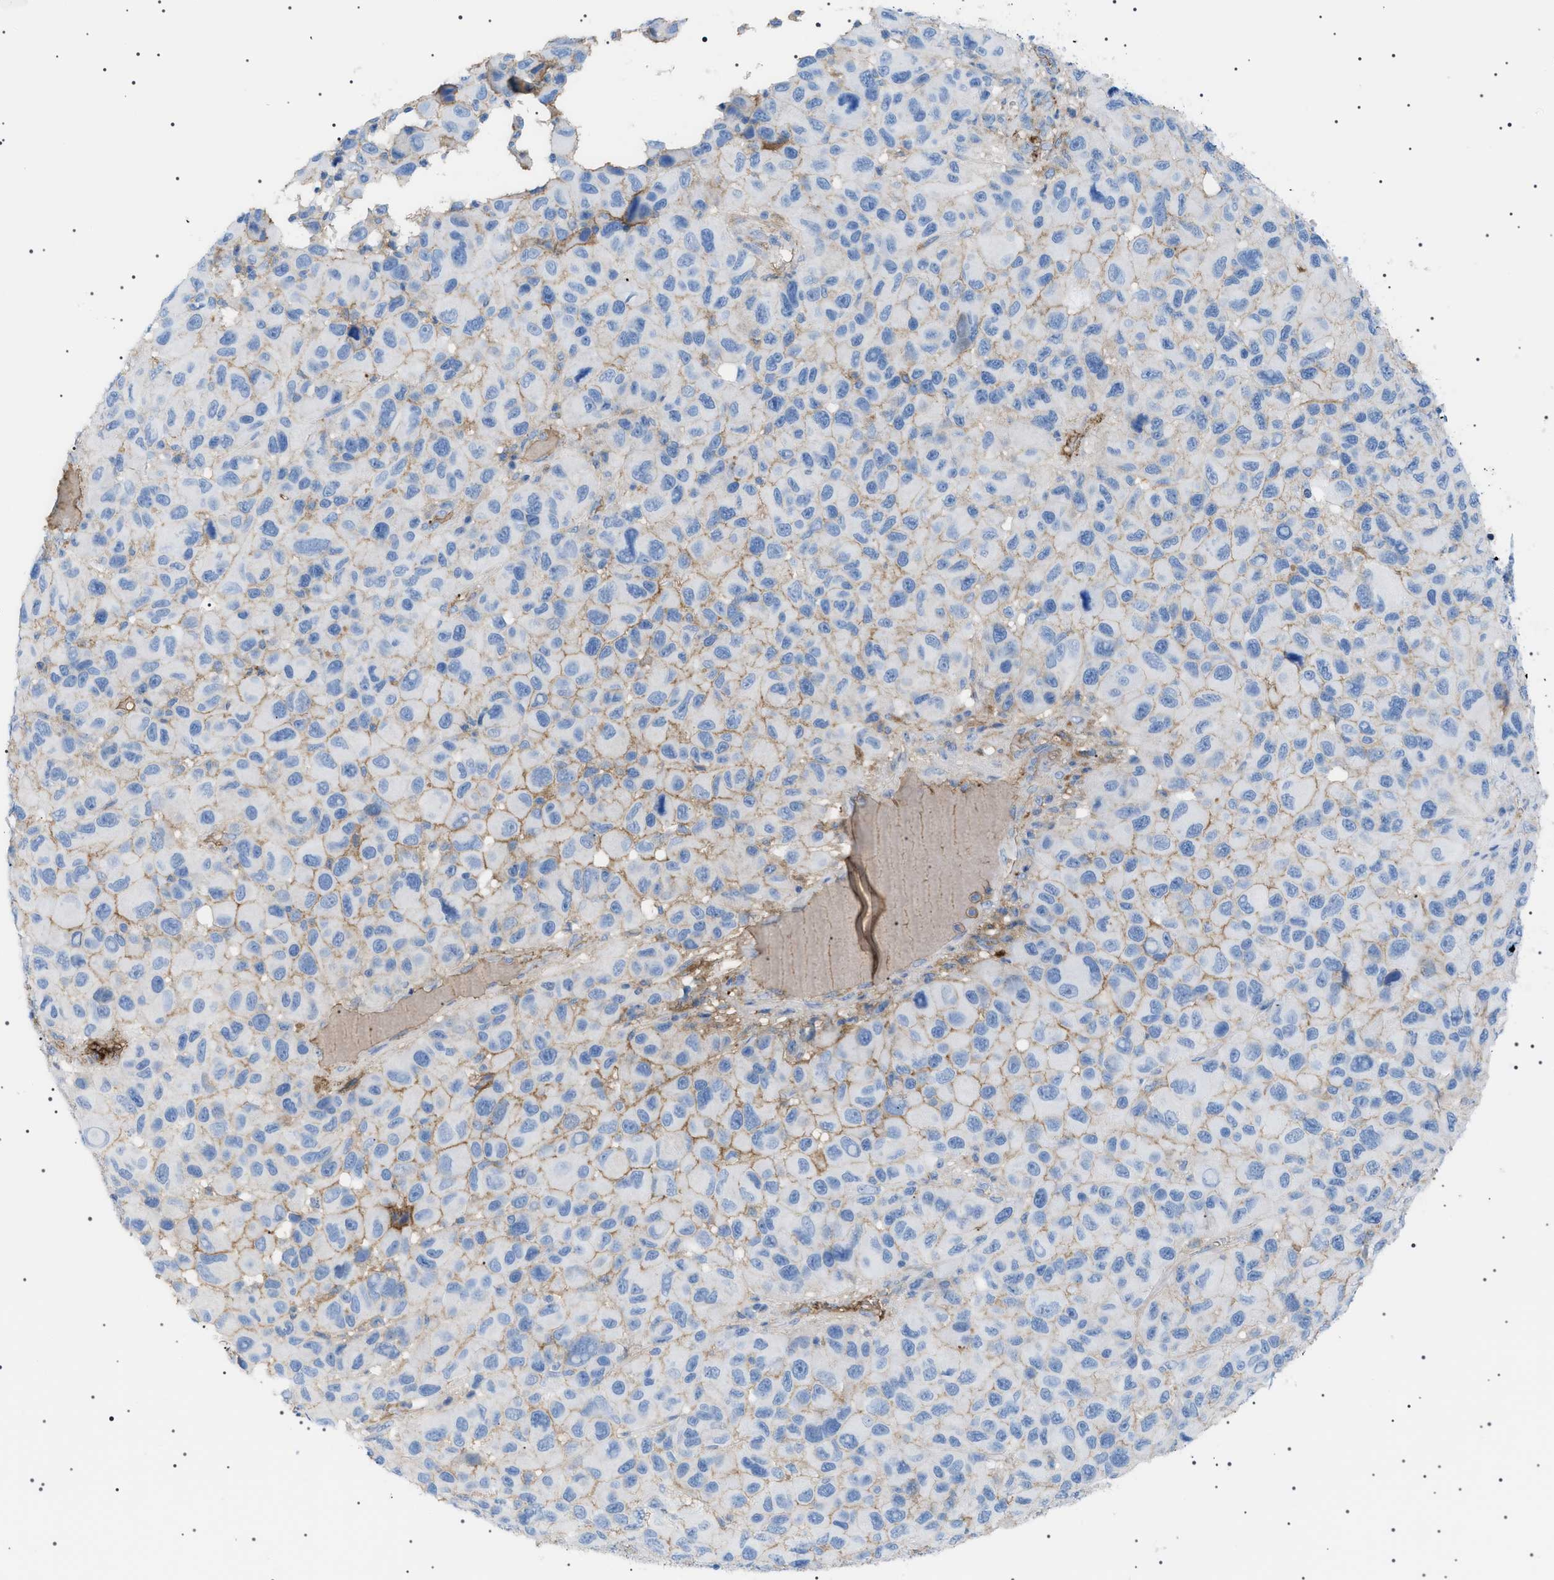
{"staining": {"intensity": "weak", "quantity": "25%-75%", "location": "cytoplasmic/membranous"}, "tissue": "melanoma", "cell_type": "Tumor cells", "image_type": "cancer", "snomed": [{"axis": "morphology", "description": "Malignant melanoma, NOS"}, {"axis": "topography", "description": "Skin"}], "caption": "A brown stain shows weak cytoplasmic/membranous expression of a protein in human malignant melanoma tumor cells.", "gene": "LPA", "patient": {"sex": "male", "age": 53}}